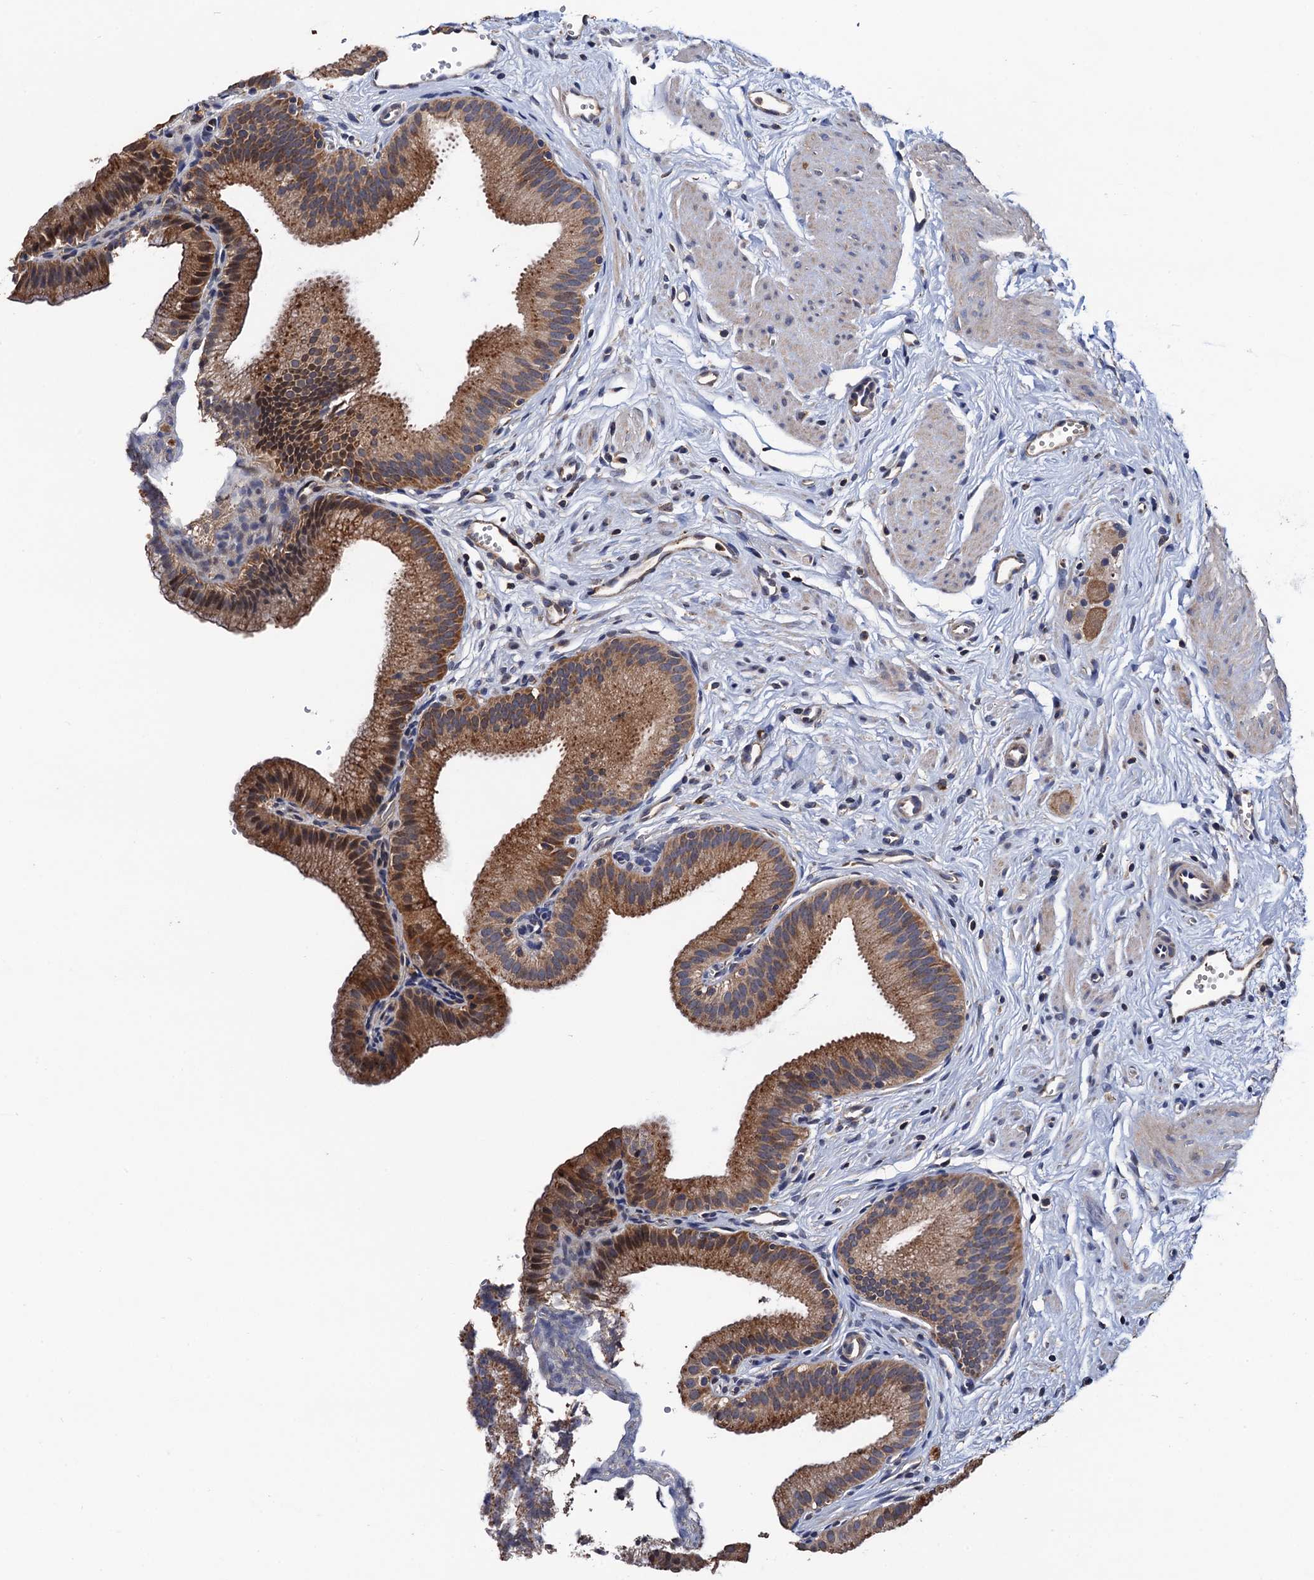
{"staining": {"intensity": "strong", "quantity": "25%-75%", "location": "cytoplasmic/membranous"}, "tissue": "gallbladder", "cell_type": "Glandular cells", "image_type": "normal", "snomed": [{"axis": "morphology", "description": "Normal tissue, NOS"}, {"axis": "topography", "description": "Gallbladder"}, {"axis": "topography", "description": "Peripheral nerve tissue"}], "caption": "About 25%-75% of glandular cells in unremarkable gallbladder reveal strong cytoplasmic/membranous protein expression as visualized by brown immunohistochemical staining.", "gene": "RGS11", "patient": {"sex": "male", "age": 38}}